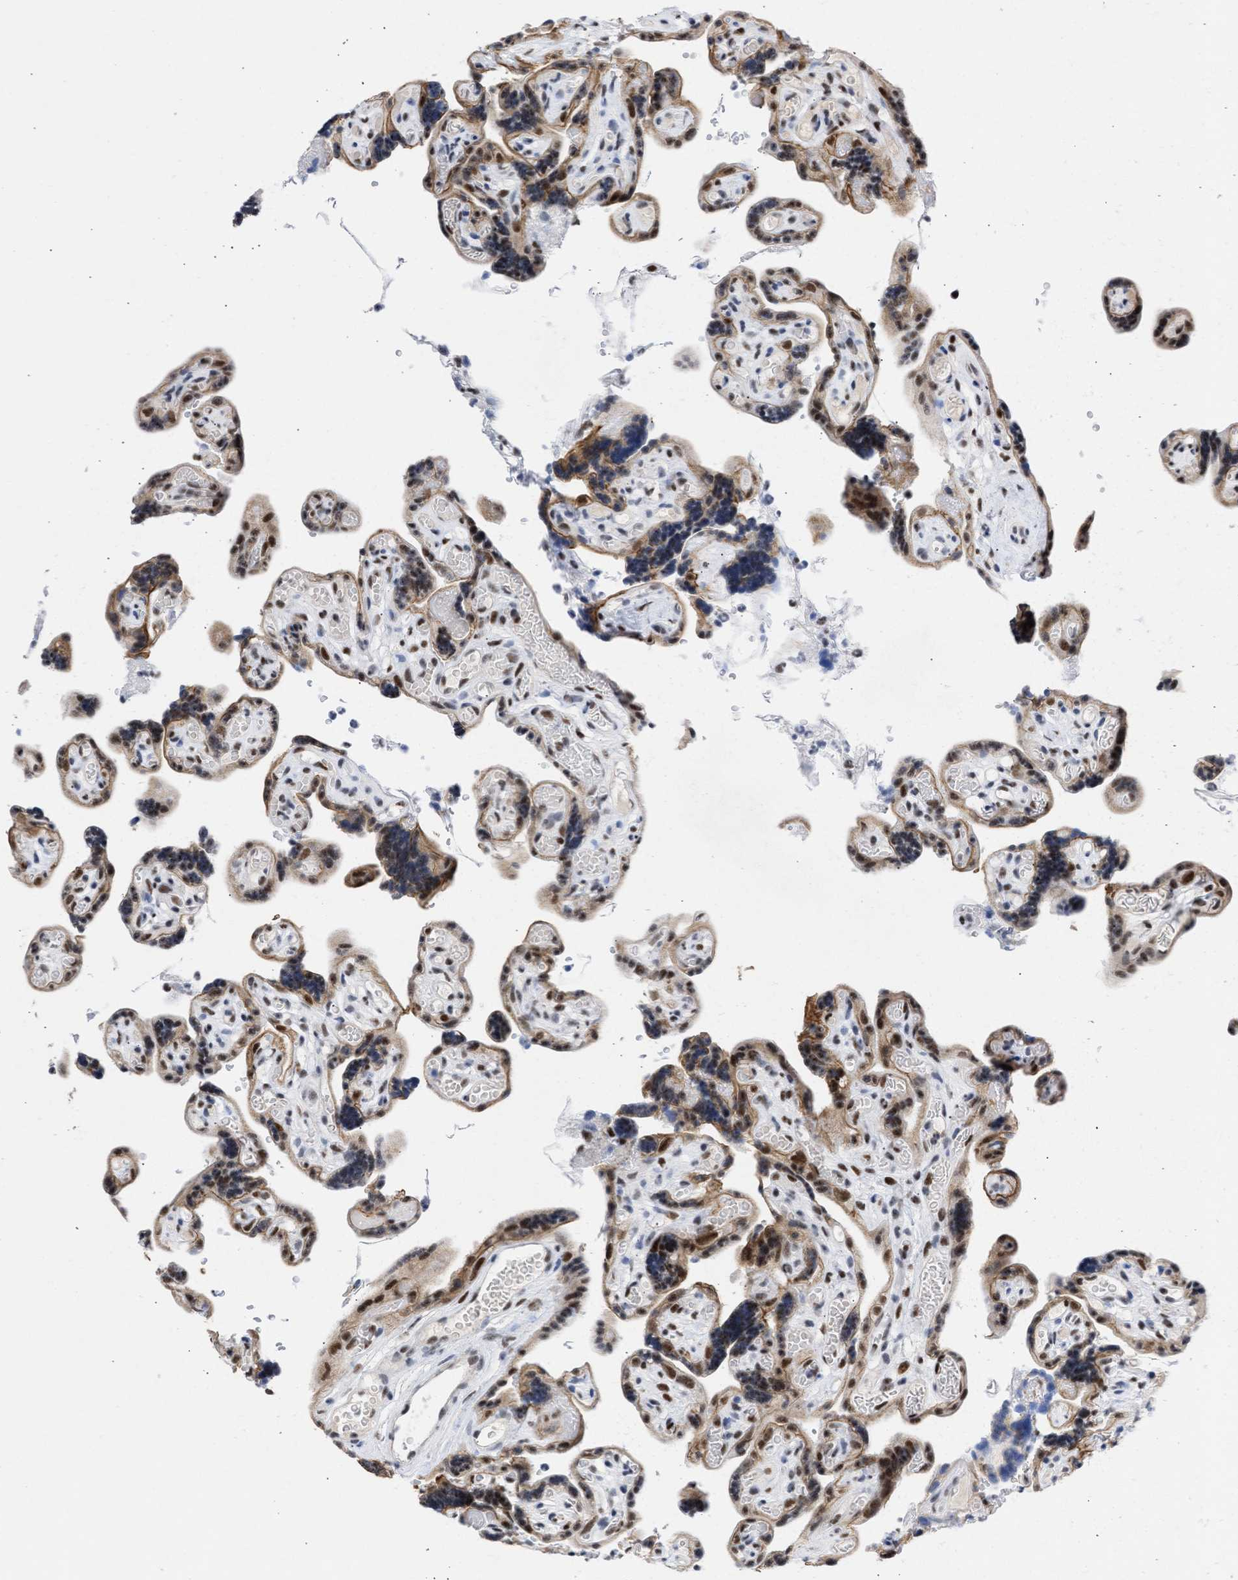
{"staining": {"intensity": "strong", "quantity": ">75%", "location": "cytoplasmic/membranous,nuclear"}, "tissue": "placenta", "cell_type": "Decidual cells", "image_type": "normal", "snomed": [{"axis": "morphology", "description": "Normal tissue, NOS"}, {"axis": "topography", "description": "Placenta"}], "caption": "Immunohistochemical staining of normal human placenta exhibits >75% levels of strong cytoplasmic/membranous,nuclear protein expression in about >75% of decidual cells.", "gene": "DDX41", "patient": {"sex": "female", "age": 30}}